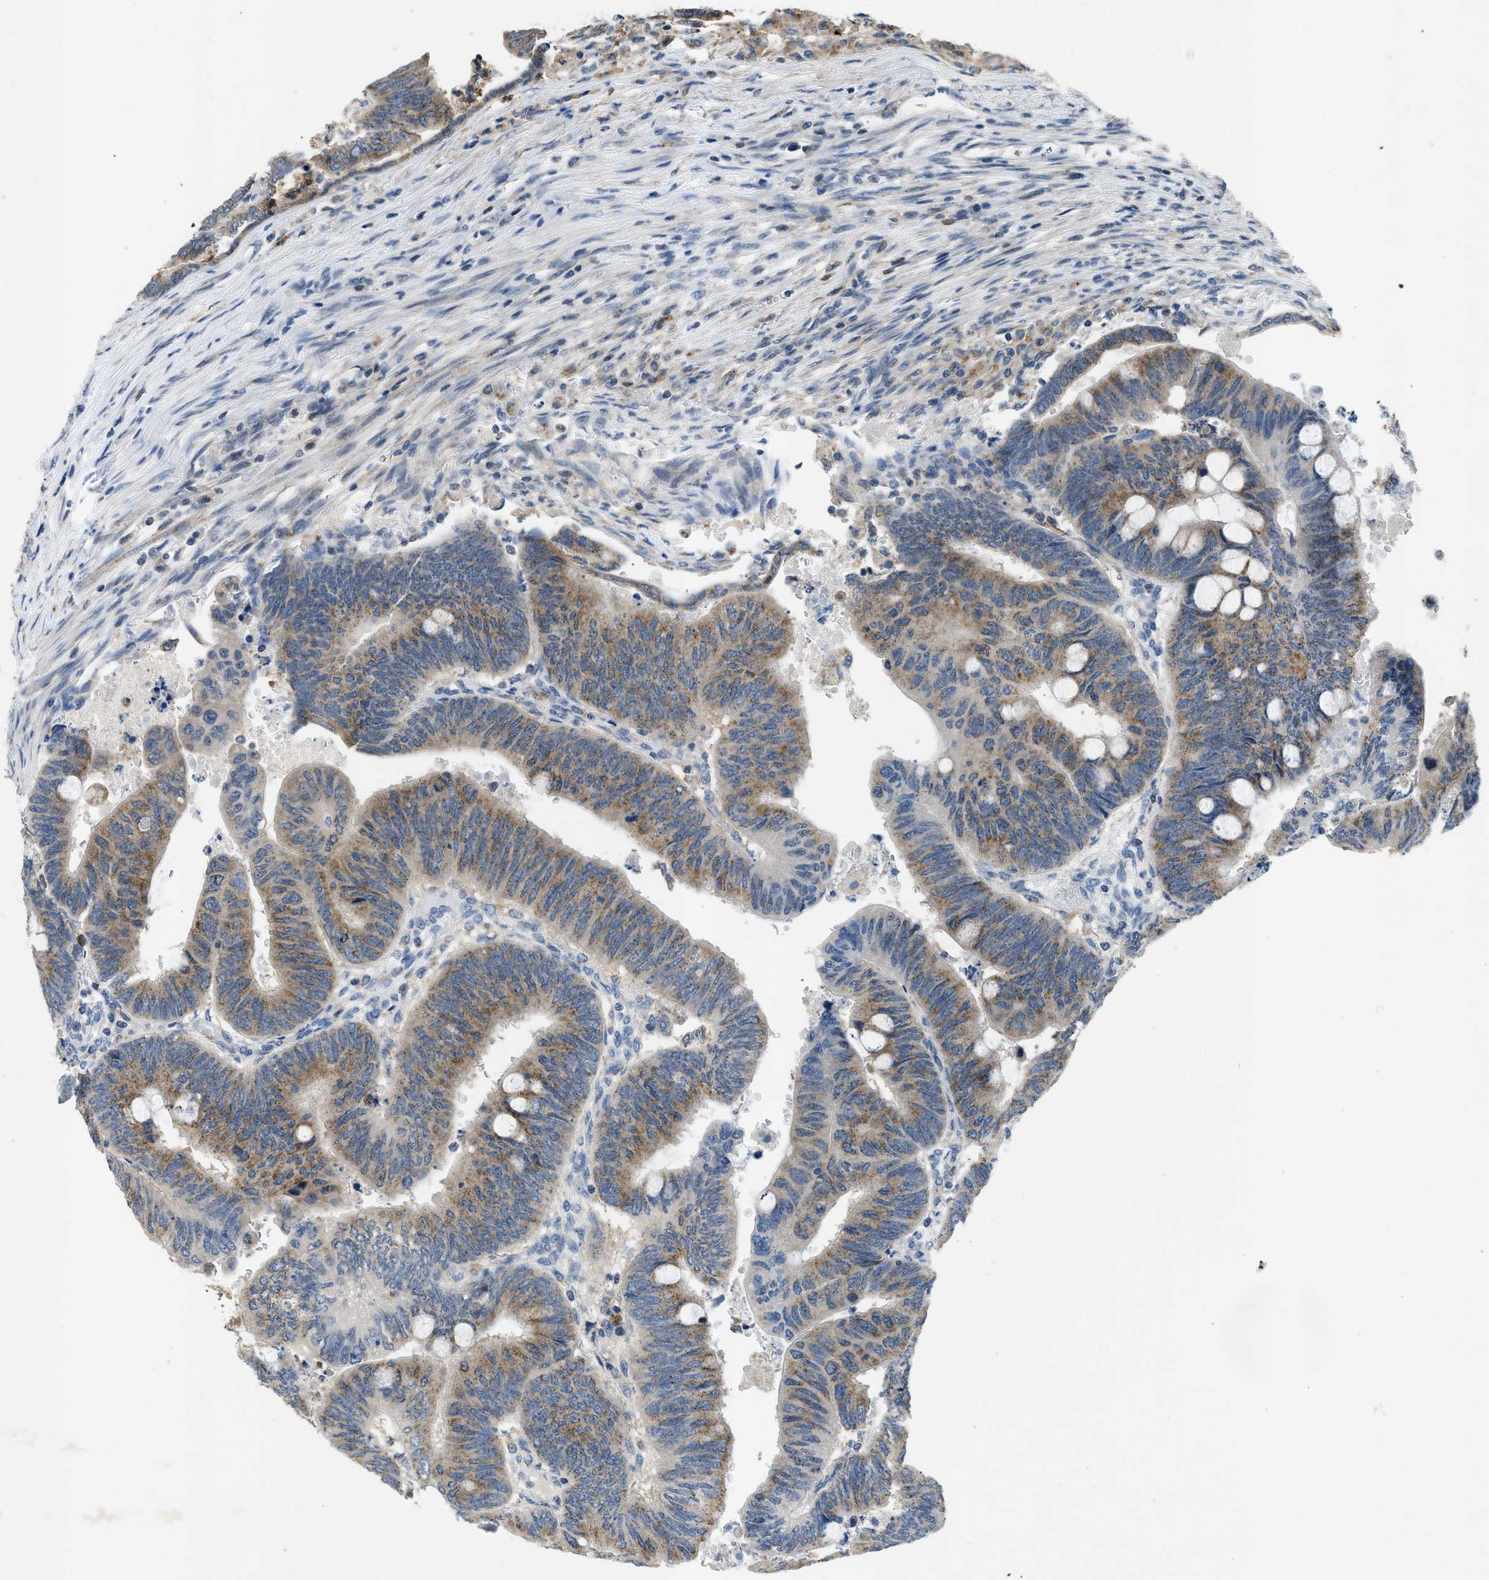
{"staining": {"intensity": "weak", "quantity": ">75%", "location": "cytoplasmic/membranous"}, "tissue": "colorectal cancer", "cell_type": "Tumor cells", "image_type": "cancer", "snomed": [{"axis": "morphology", "description": "Normal tissue, NOS"}, {"axis": "morphology", "description": "Adenocarcinoma, NOS"}, {"axis": "topography", "description": "Rectum"}, {"axis": "topography", "description": "Peripheral nerve tissue"}], "caption": "Adenocarcinoma (colorectal) was stained to show a protein in brown. There is low levels of weak cytoplasmic/membranous expression in about >75% of tumor cells.", "gene": "TOMM34", "patient": {"sex": "male", "age": 92}}